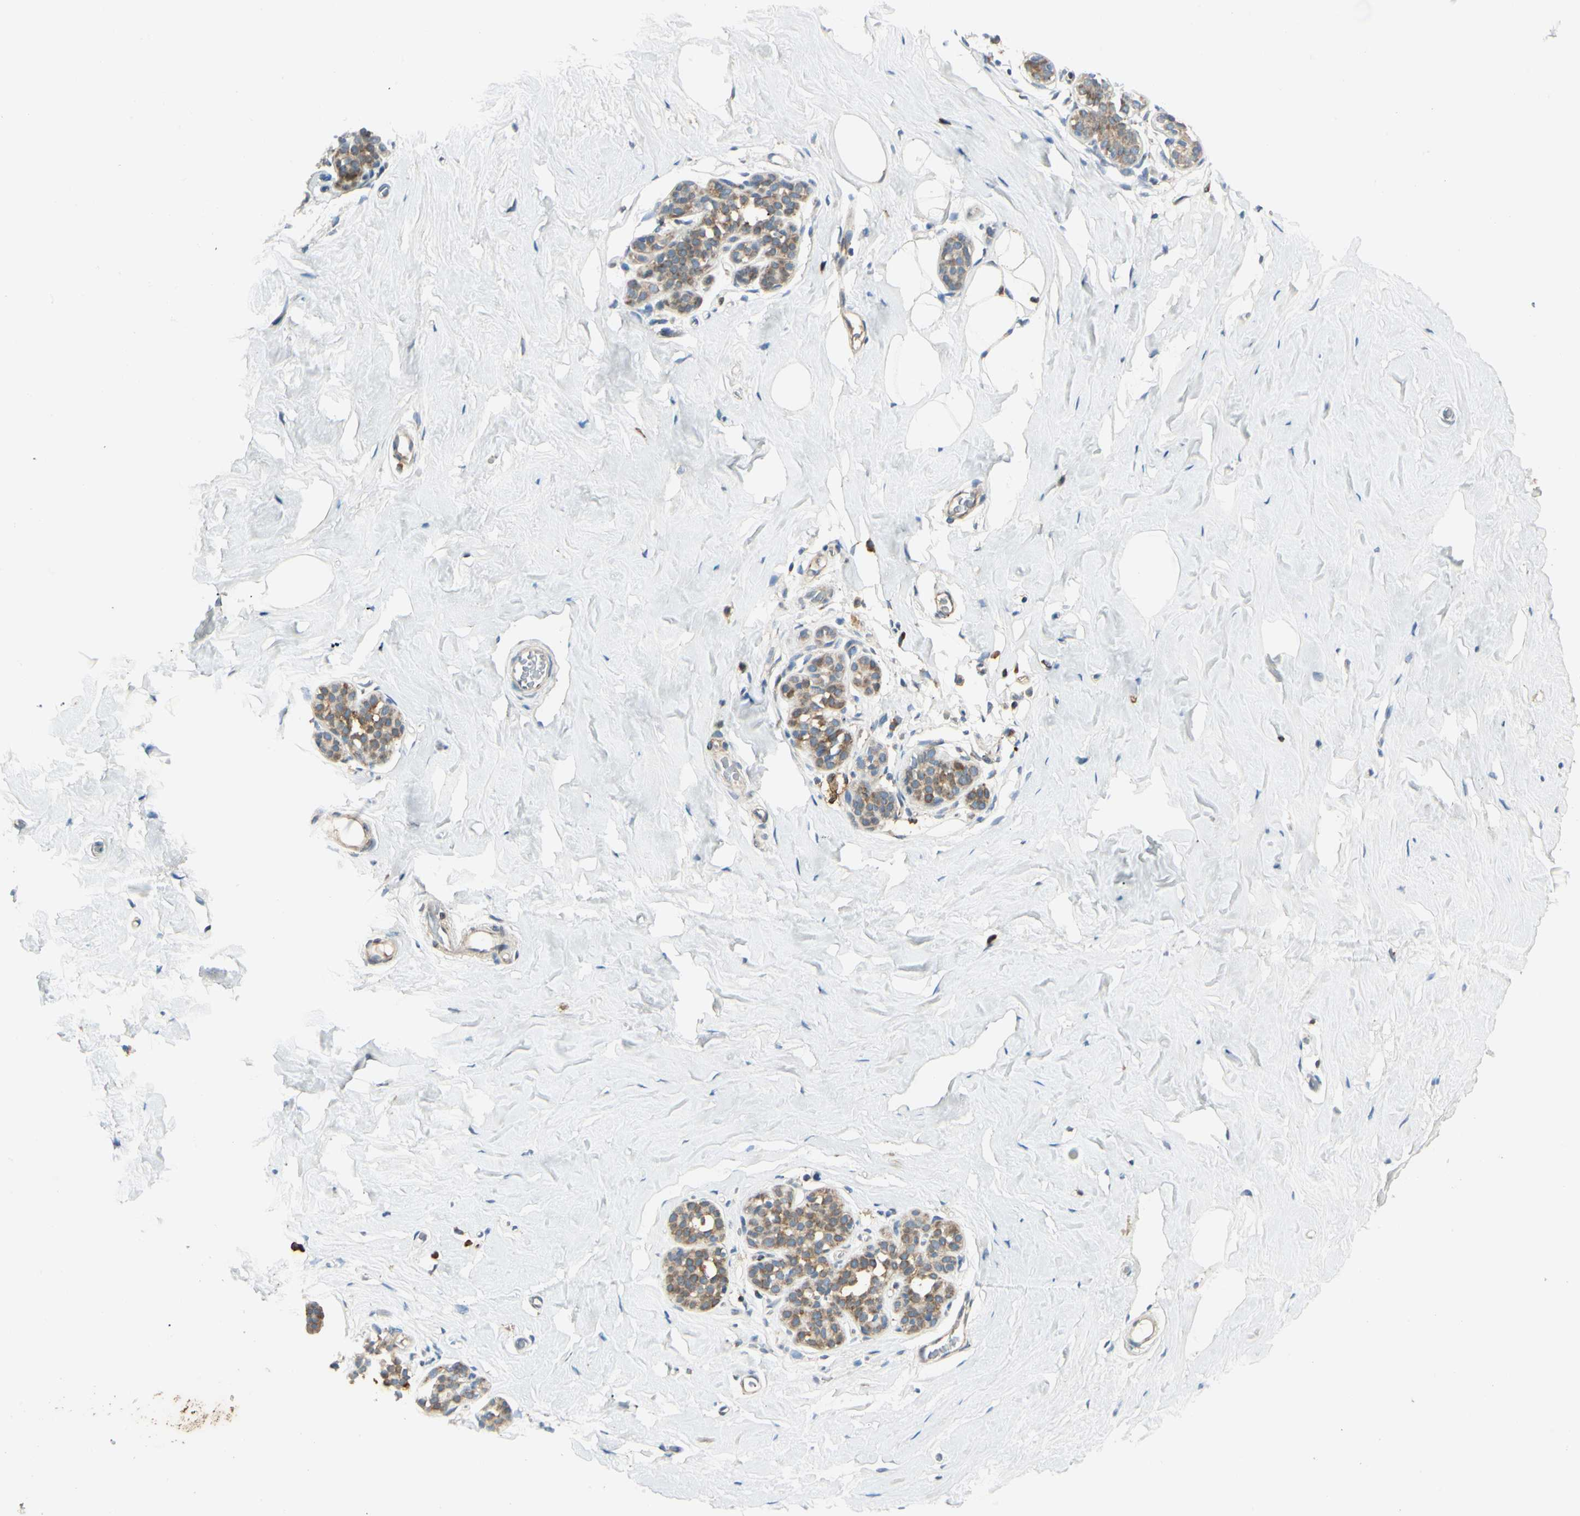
{"staining": {"intensity": "negative", "quantity": "none", "location": "none"}, "tissue": "breast", "cell_type": "Adipocytes", "image_type": "normal", "snomed": [{"axis": "morphology", "description": "Normal tissue, NOS"}, {"axis": "topography", "description": "Breast"}], "caption": "IHC image of normal breast: human breast stained with DAB (3,3'-diaminobenzidine) displays no significant protein positivity in adipocytes. Brightfield microscopy of immunohistochemistry stained with DAB (brown) and hematoxylin (blue), captured at high magnification.", "gene": "MRPL9", "patient": {"sex": "female", "age": 75}}